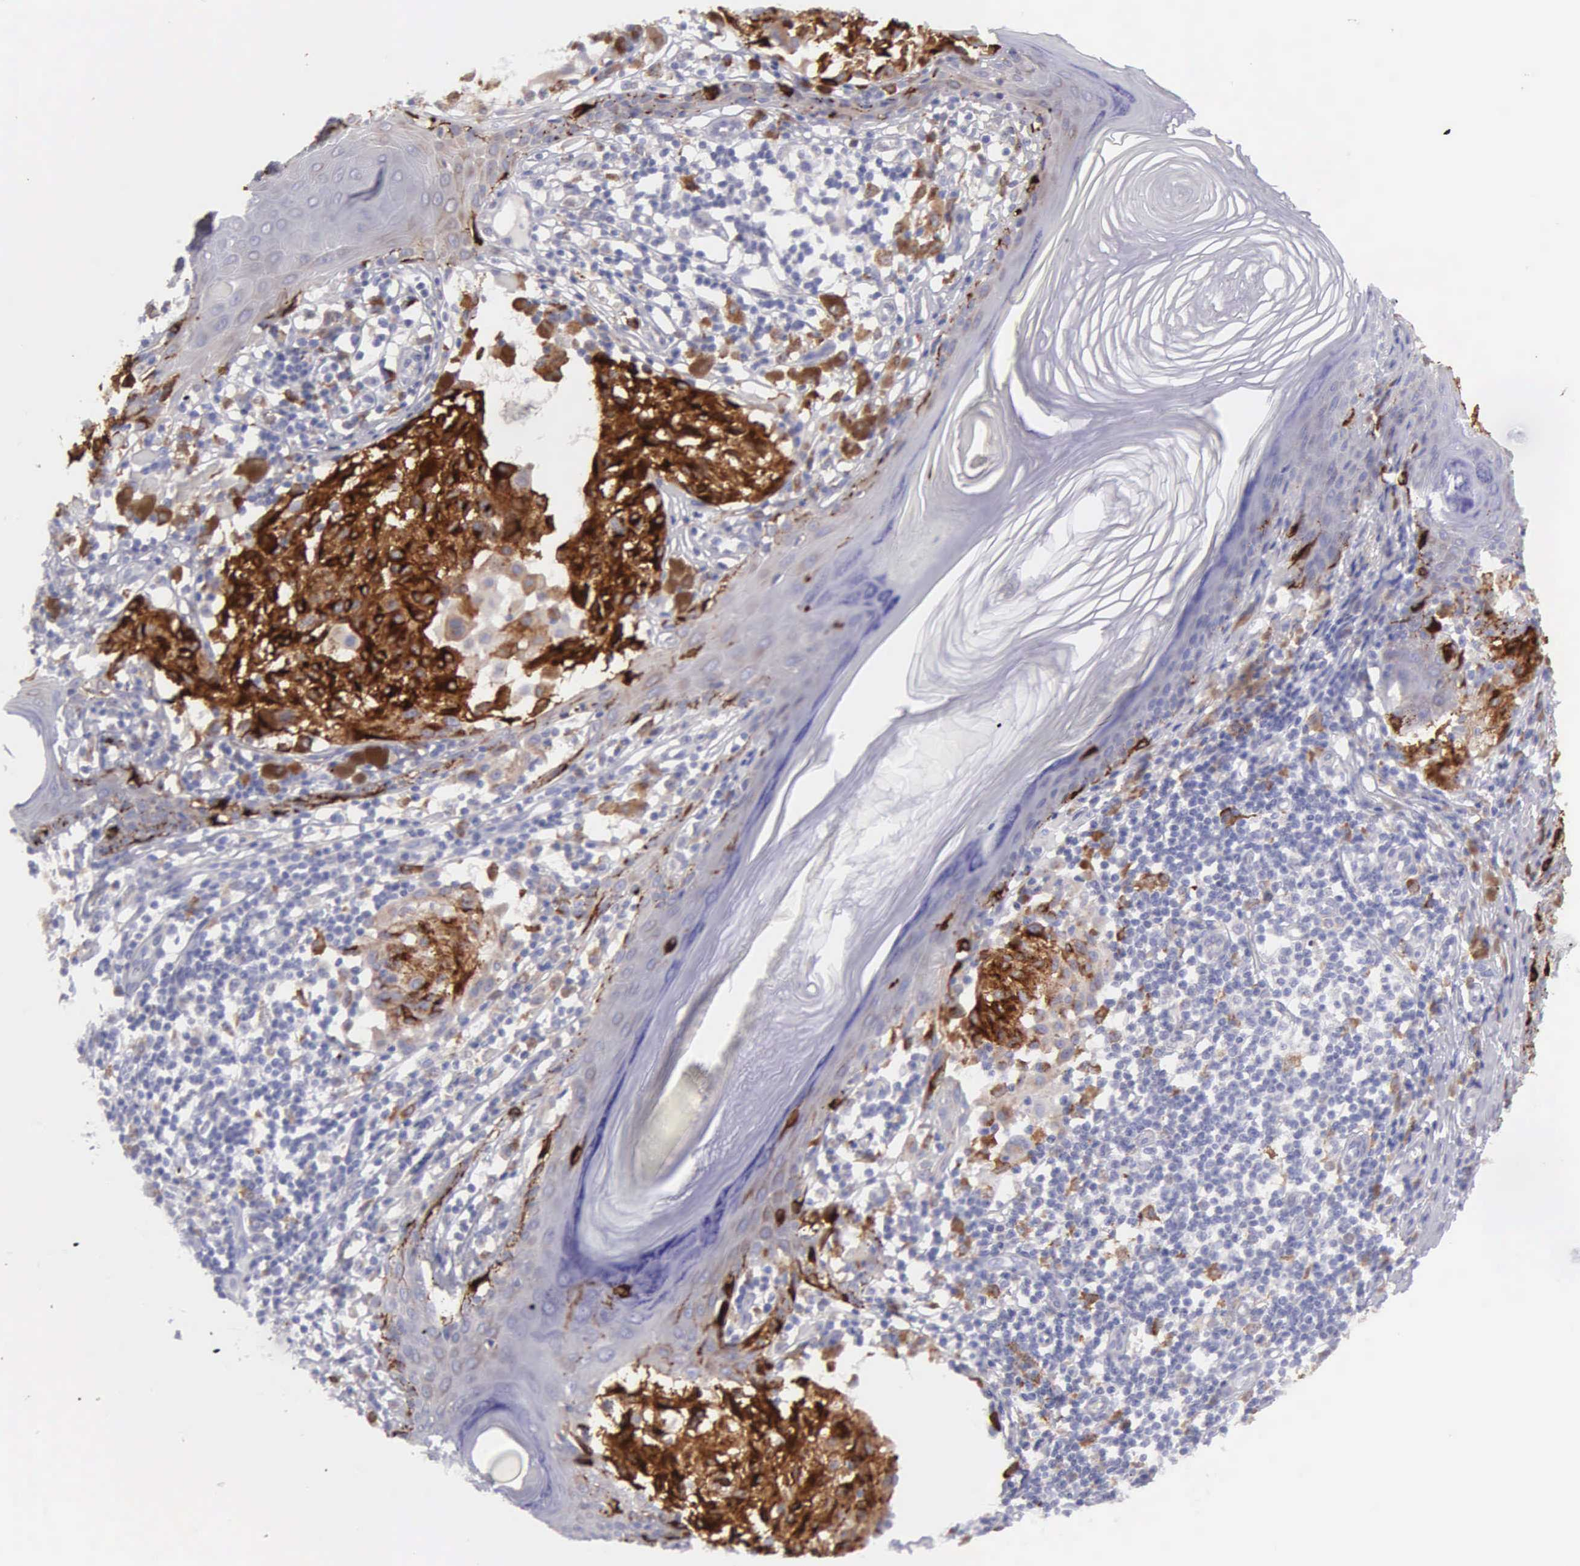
{"staining": {"intensity": "strong", "quantity": ">75%", "location": "cytoplasmic/membranous"}, "tissue": "melanoma", "cell_type": "Tumor cells", "image_type": "cancer", "snomed": [{"axis": "morphology", "description": "Malignant melanoma, NOS"}, {"axis": "topography", "description": "Skin"}], "caption": "Immunohistochemical staining of human malignant melanoma displays high levels of strong cytoplasmic/membranous positivity in approximately >75% of tumor cells.", "gene": "TYRP1", "patient": {"sex": "male", "age": 36}}